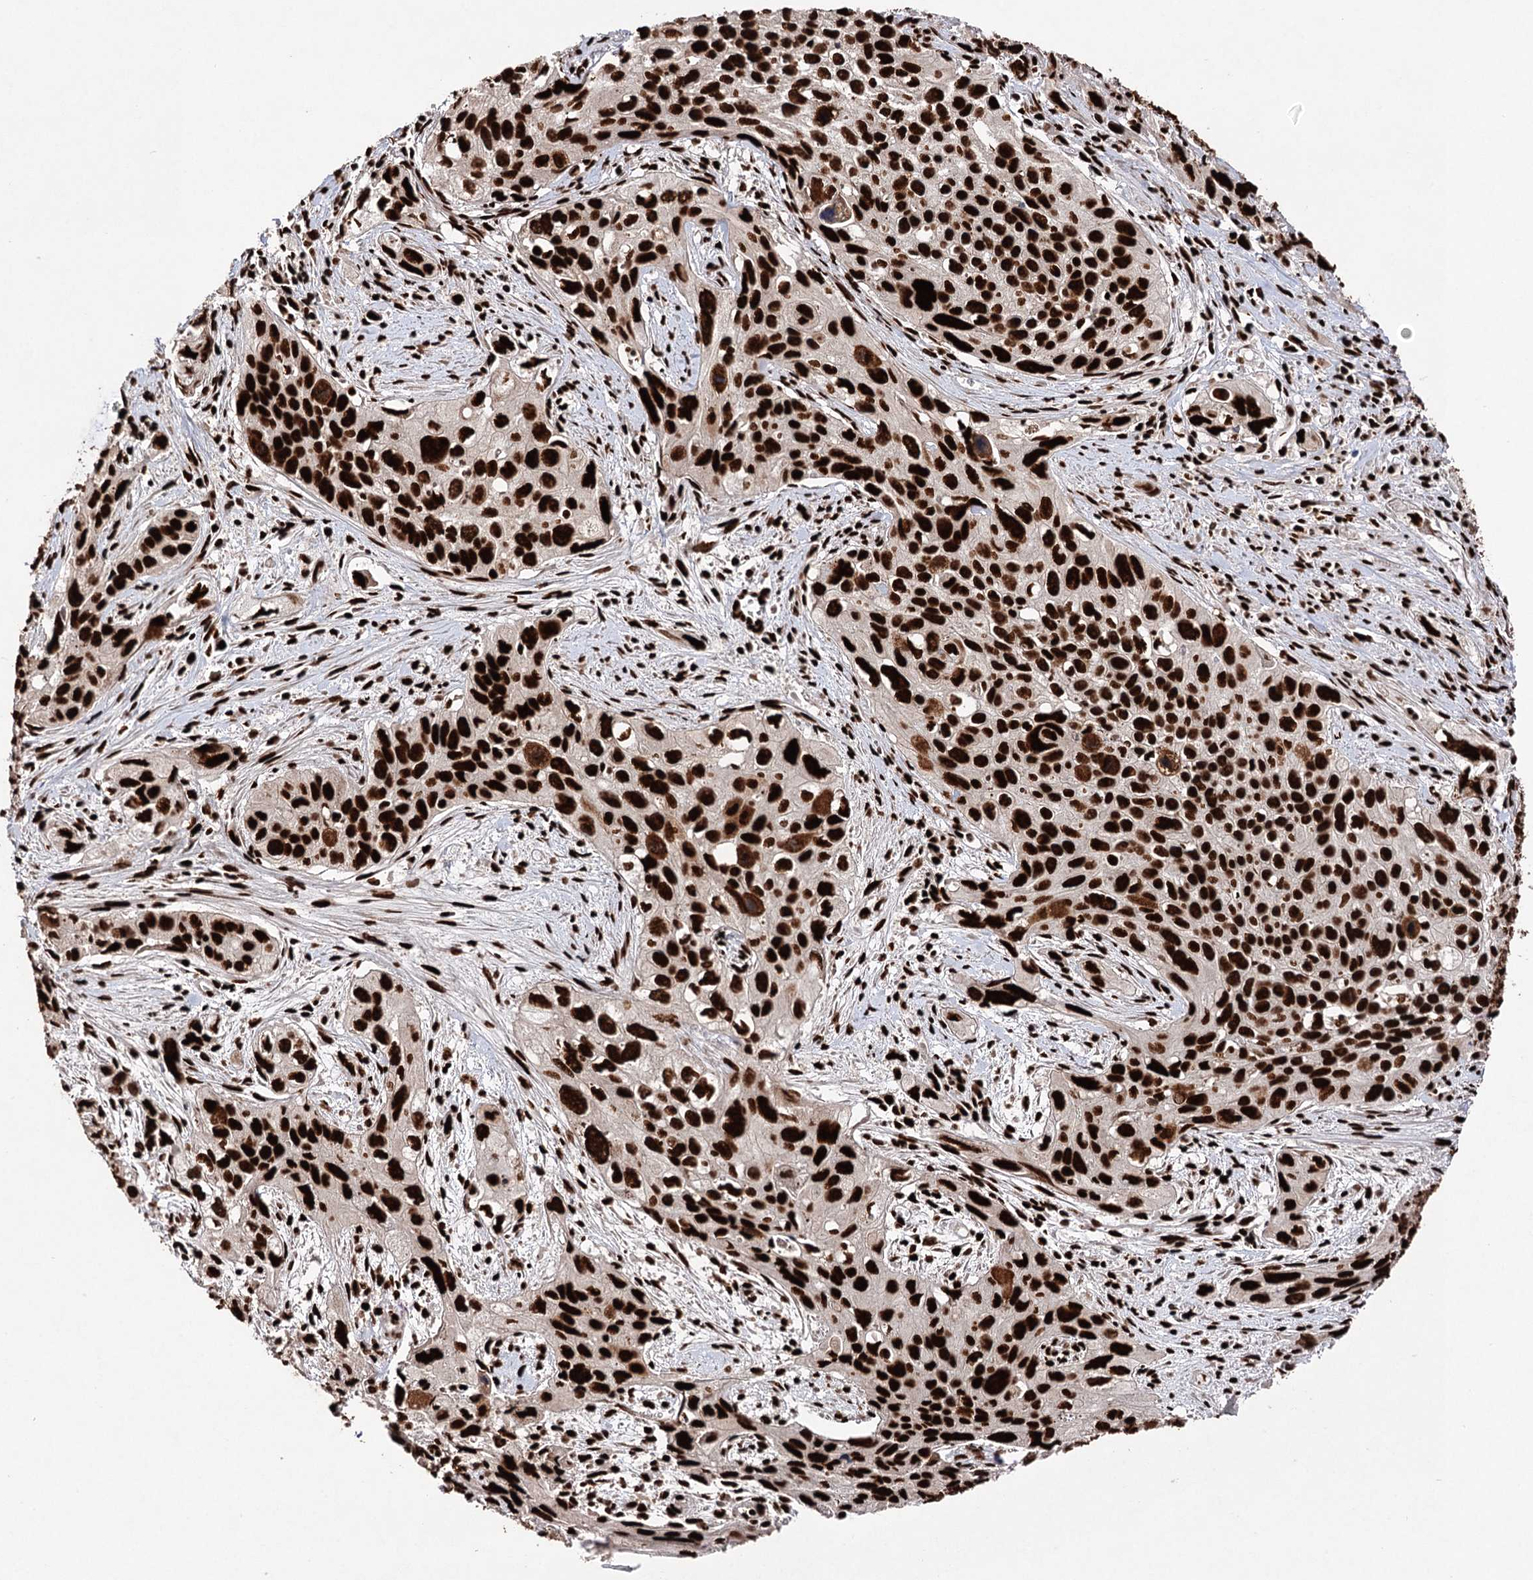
{"staining": {"intensity": "strong", "quantity": ">75%", "location": "nuclear"}, "tissue": "cervical cancer", "cell_type": "Tumor cells", "image_type": "cancer", "snomed": [{"axis": "morphology", "description": "Squamous cell carcinoma, NOS"}, {"axis": "topography", "description": "Cervix"}], "caption": "Immunohistochemical staining of human cervical cancer exhibits high levels of strong nuclear expression in about >75% of tumor cells.", "gene": "MATR3", "patient": {"sex": "female", "age": 55}}